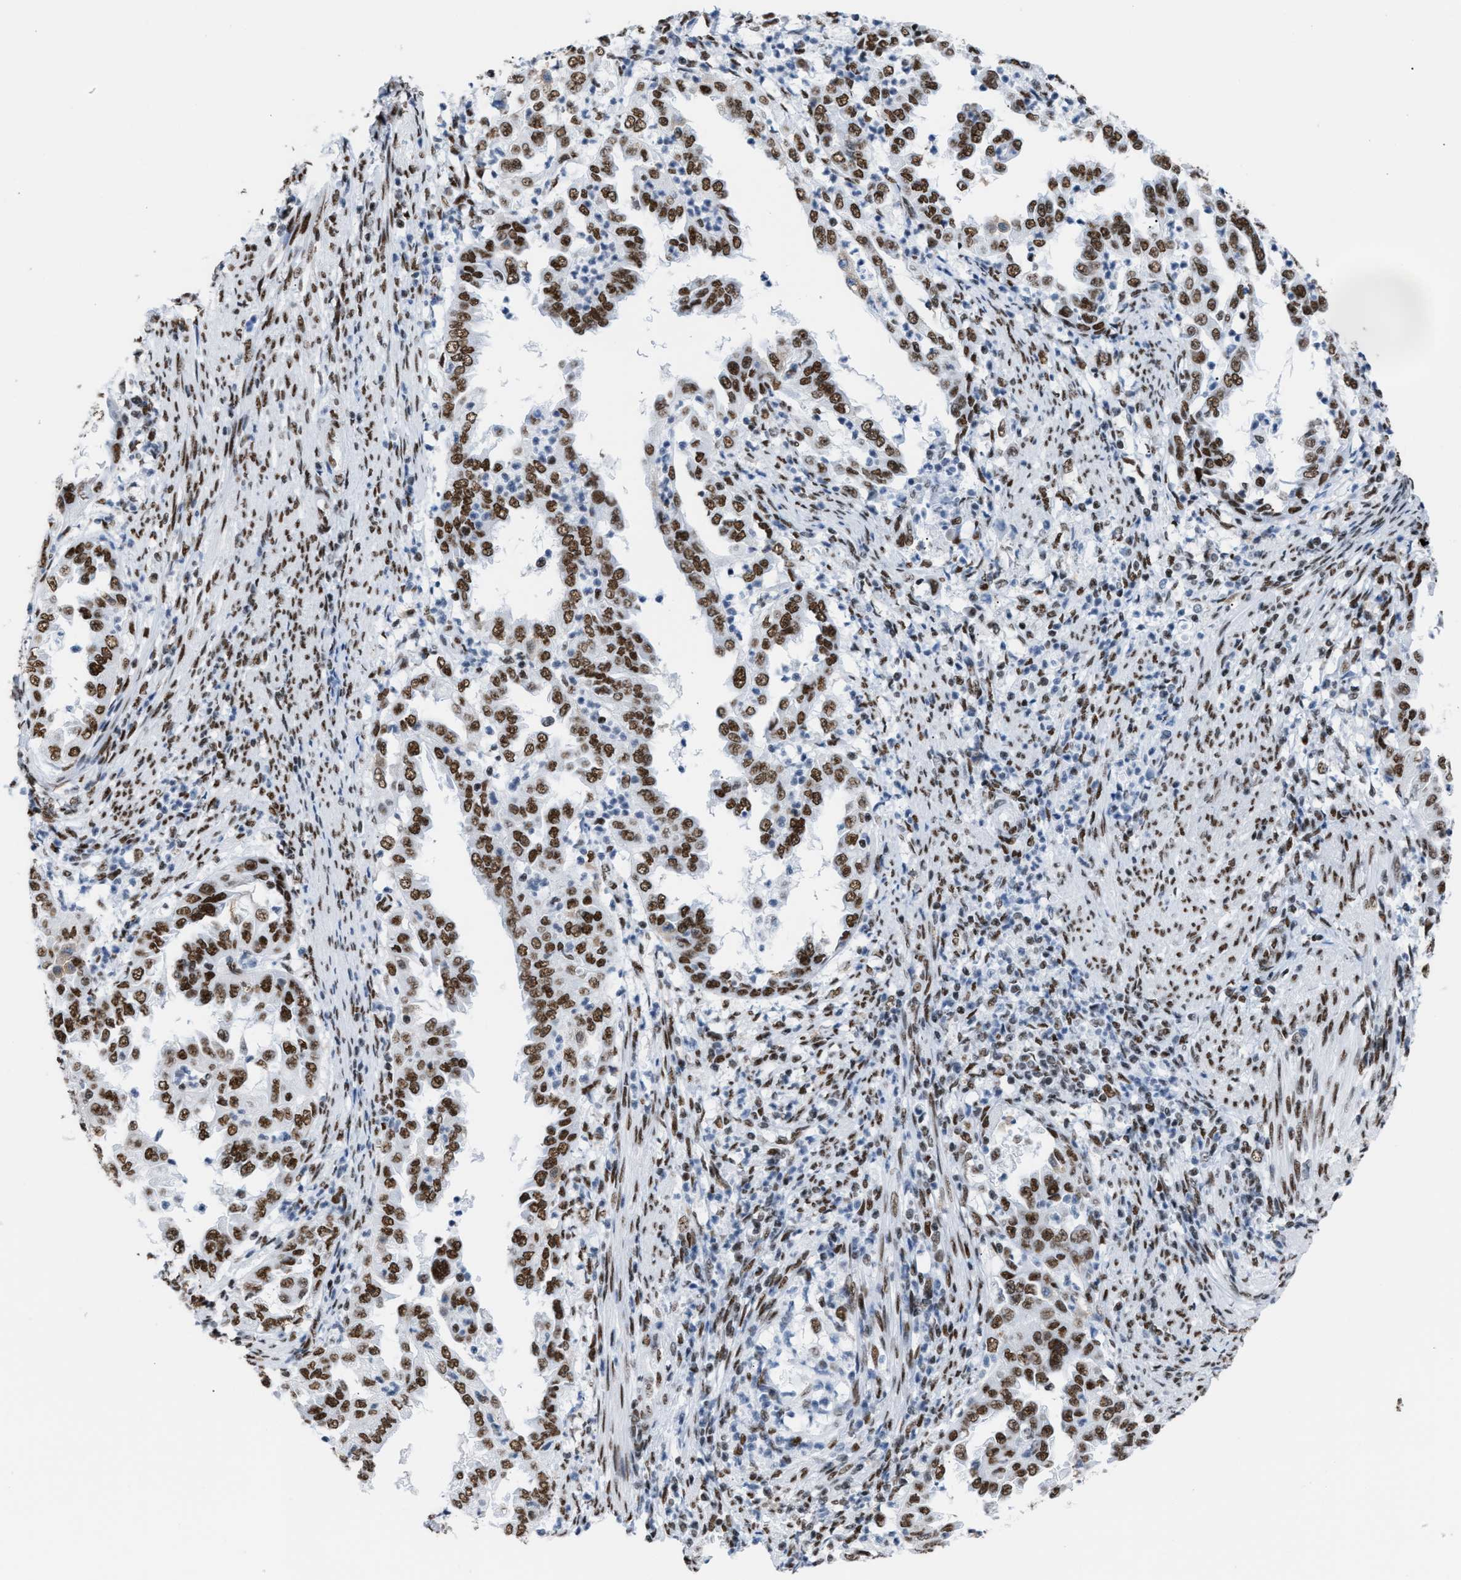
{"staining": {"intensity": "moderate", "quantity": ">75%", "location": "nuclear"}, "tissue": "endometrial cancer", "cell_type": "Tumor cells", "image_type": "cancer", "snomed": [{"axis": "morphology", "description": "Adenocarcinoma, NOS"}, {"axis": "topography", "description": "Endometrium"}], "caption": "Approximately >75% of tumor cells in human endometrial cancer show moderate nuclear protein staining as visualized by brown immunohistochemical staining.", "gene": "CCAR2", "patient": {"sex": "female", "age": 85}}